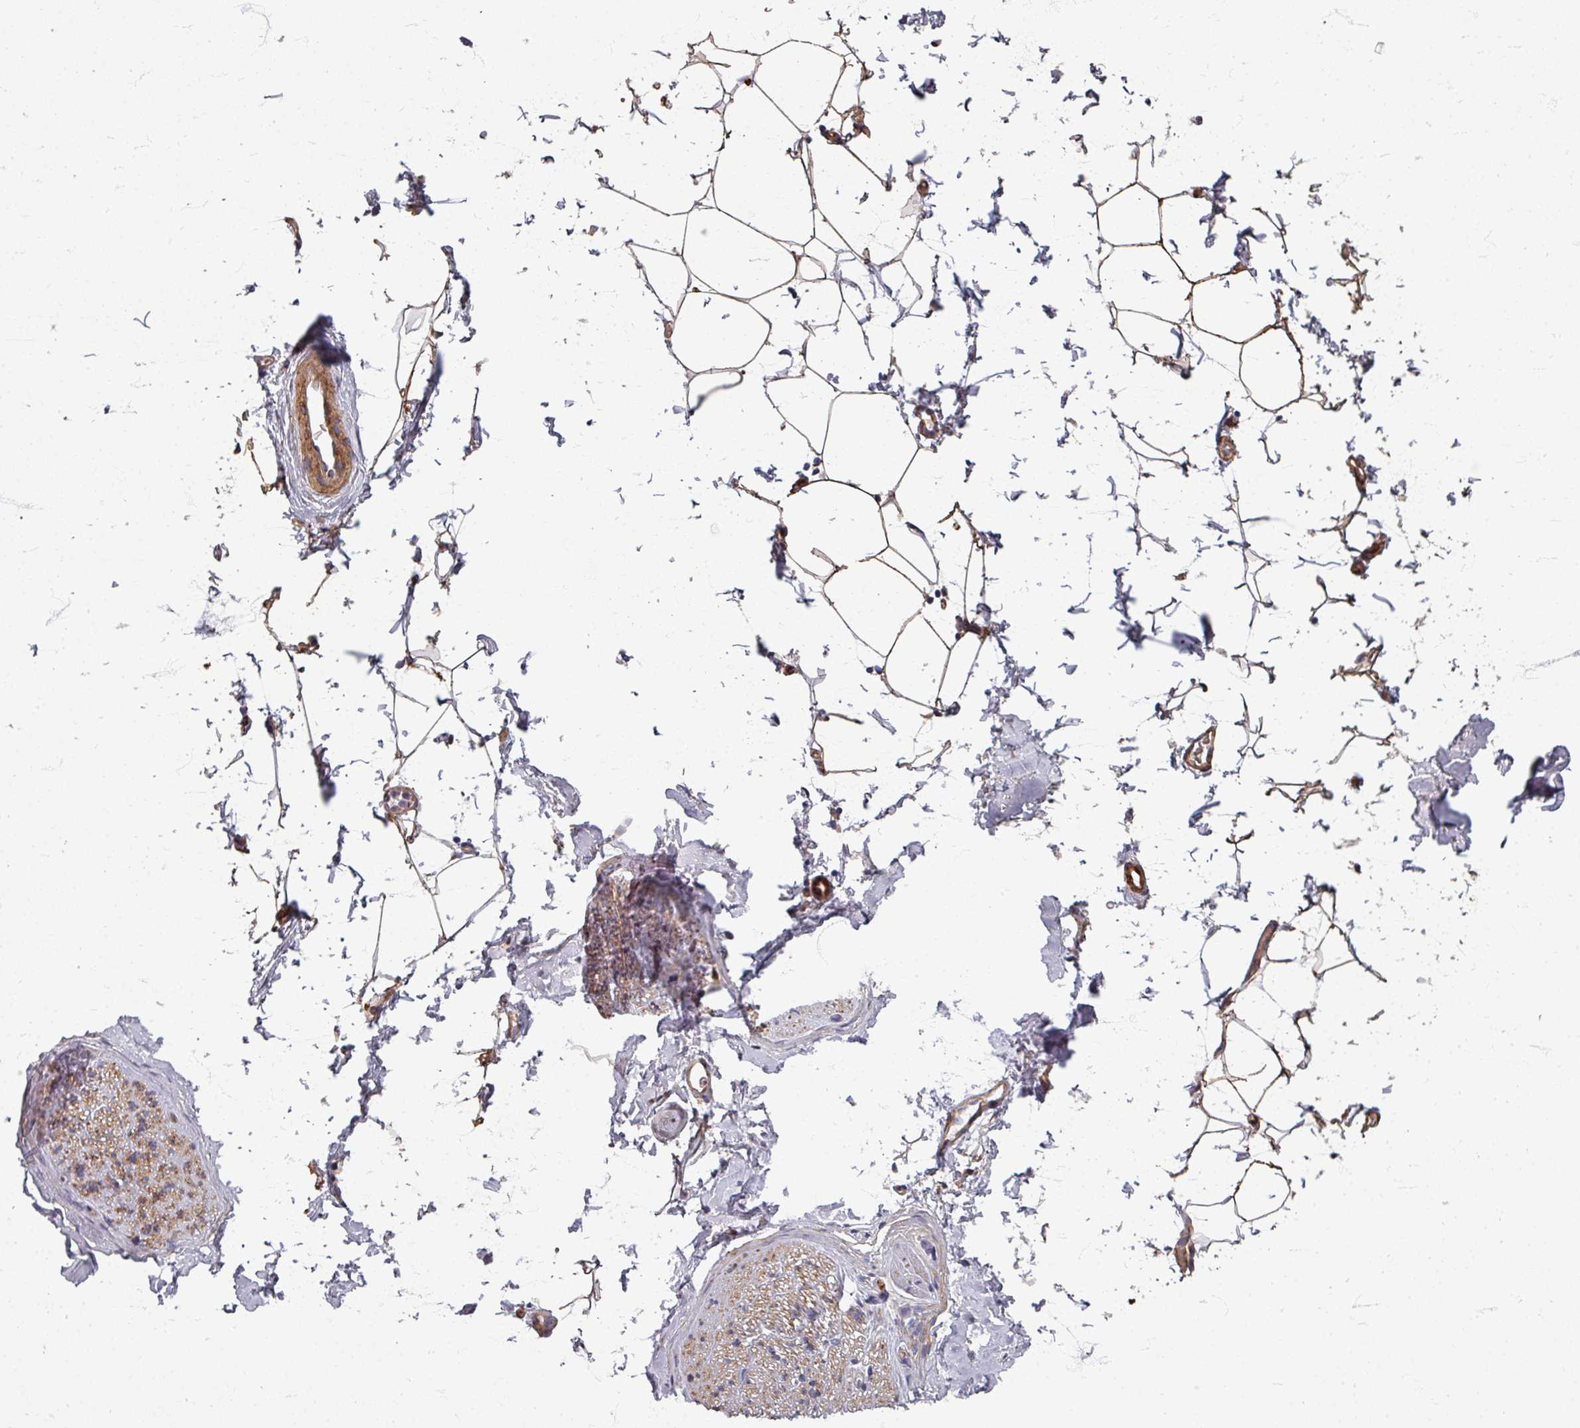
{"staining": {"intensity": "negative", "quantity": "none", "location": "none"}, "tissue": "adipose tissue", "cell_type": "Adipocytes", "image_type": "normal", "snomed": [{"axis": "morphology", "description": "Normal tissue, NOS"}, {"axis": "morphology", "description": "Adenocarcinoma, High grade"}, {"axis": "topography", "description": "Prostate"}, {"axis": "topography", "description": "Peripheral nerve tissue"}], "caption": "Protein analysis of unremarkable adipose tissue reveals no significant positivity in adipocytes. (DAB (3,3'-diaminobenzidine) immunohistochemistry (IHC), high magnification).", "gene": "GABARAPL1", "patient": {"sex": "male", "age": 68}}